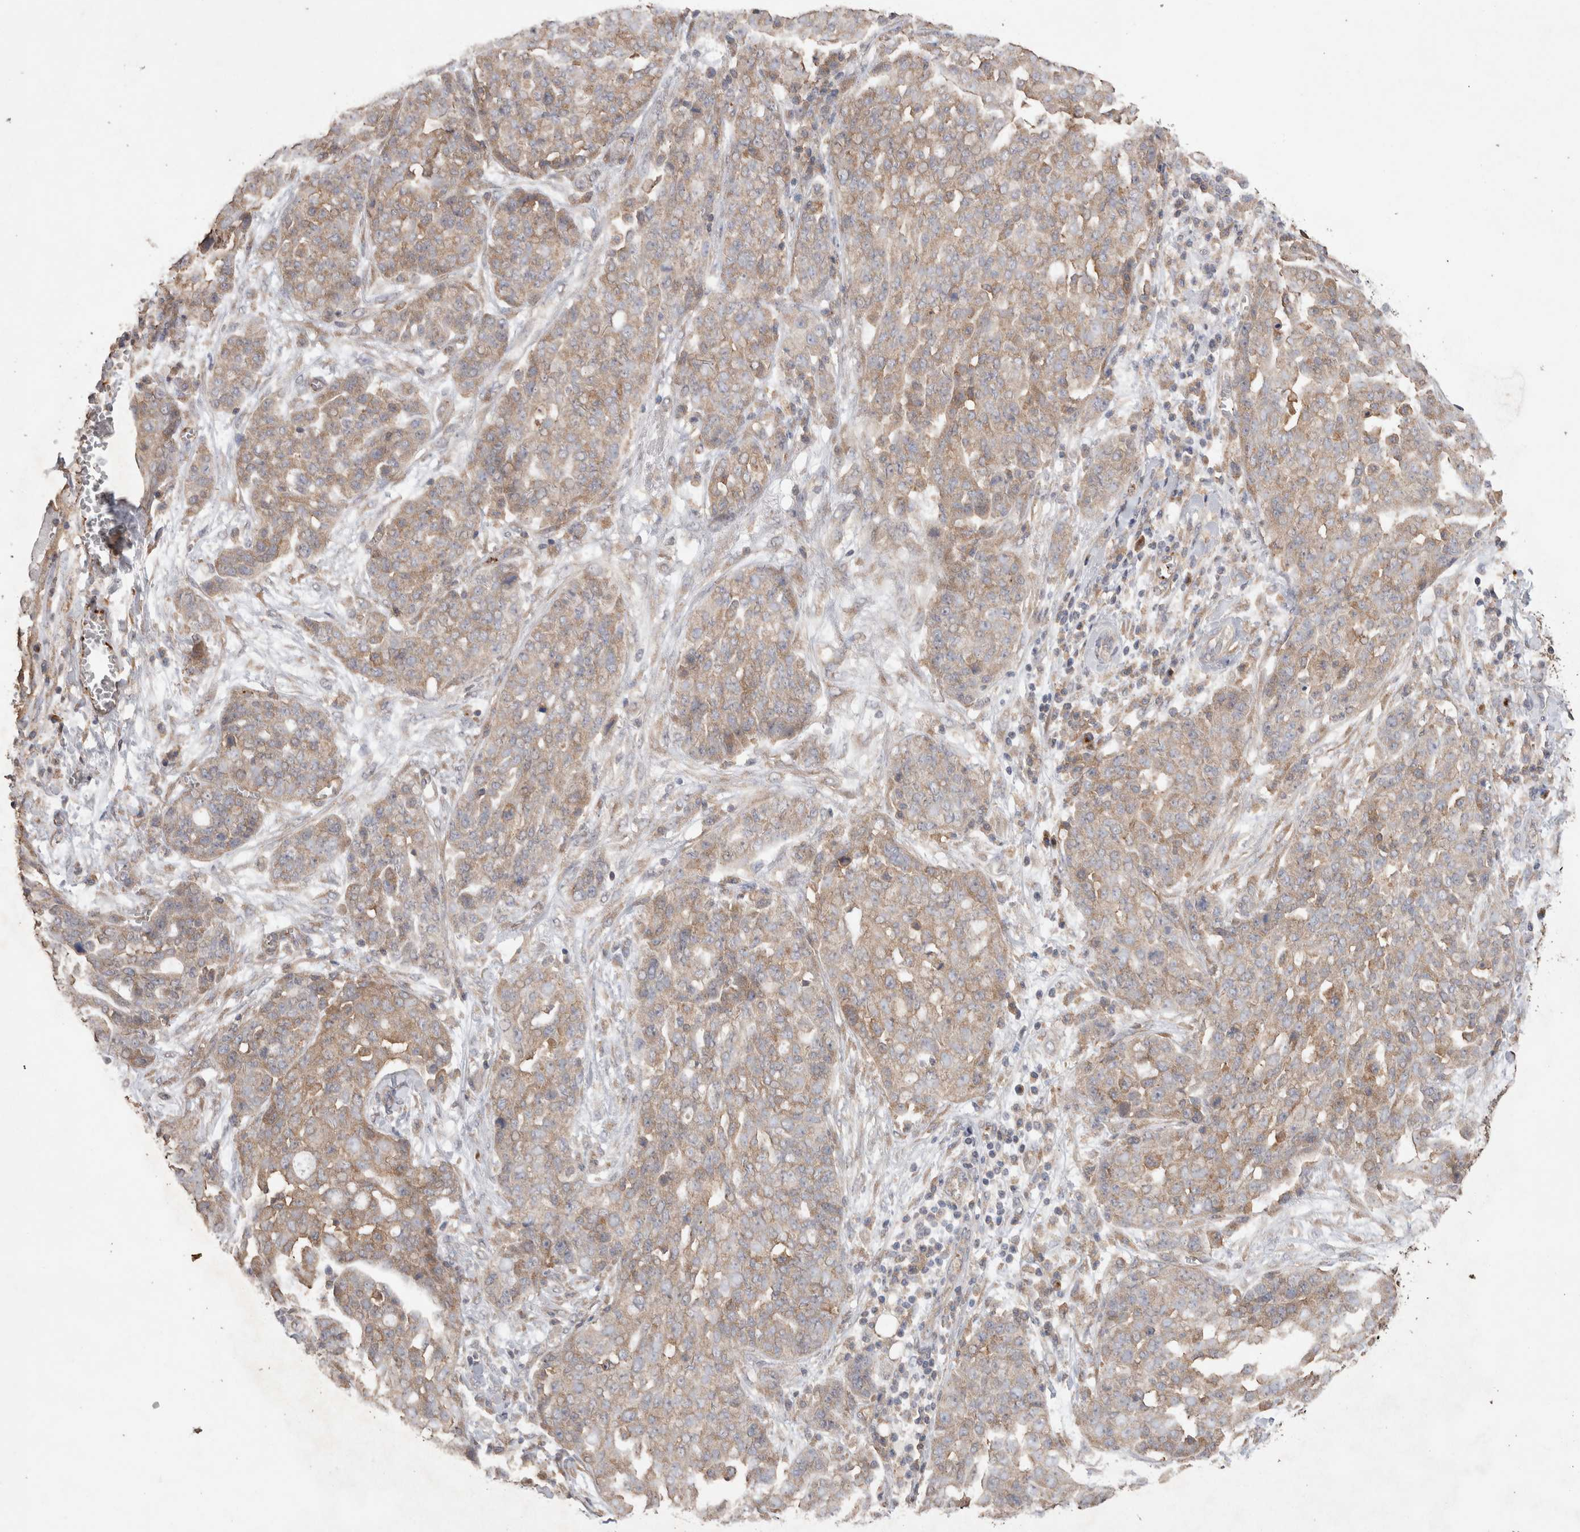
{"staining": {"intensity": "weak", "quantity": ">75%", "location": "cytoplasmic/membranous"}, "tissue": "ovarian cancer", "cell_type": "Tumor cells", "image_type": "cancer", "snomed": [{"axis": "morphology", "description": "Cystadenocarcinoma, serous, NOS"}, {"axis": "topography", "description": "Soft tissue"}, {"axis": "topography", "description": "Ovary"}], "caption": "Brown immunohistochemical staining in serous cystadenocarcinoma (ovarian) displays weak cytoplasmic/membranous expression in about >75% of tumor cells.", "gene": "SNX31", "patient": {"sex": "female", "age": 57}}